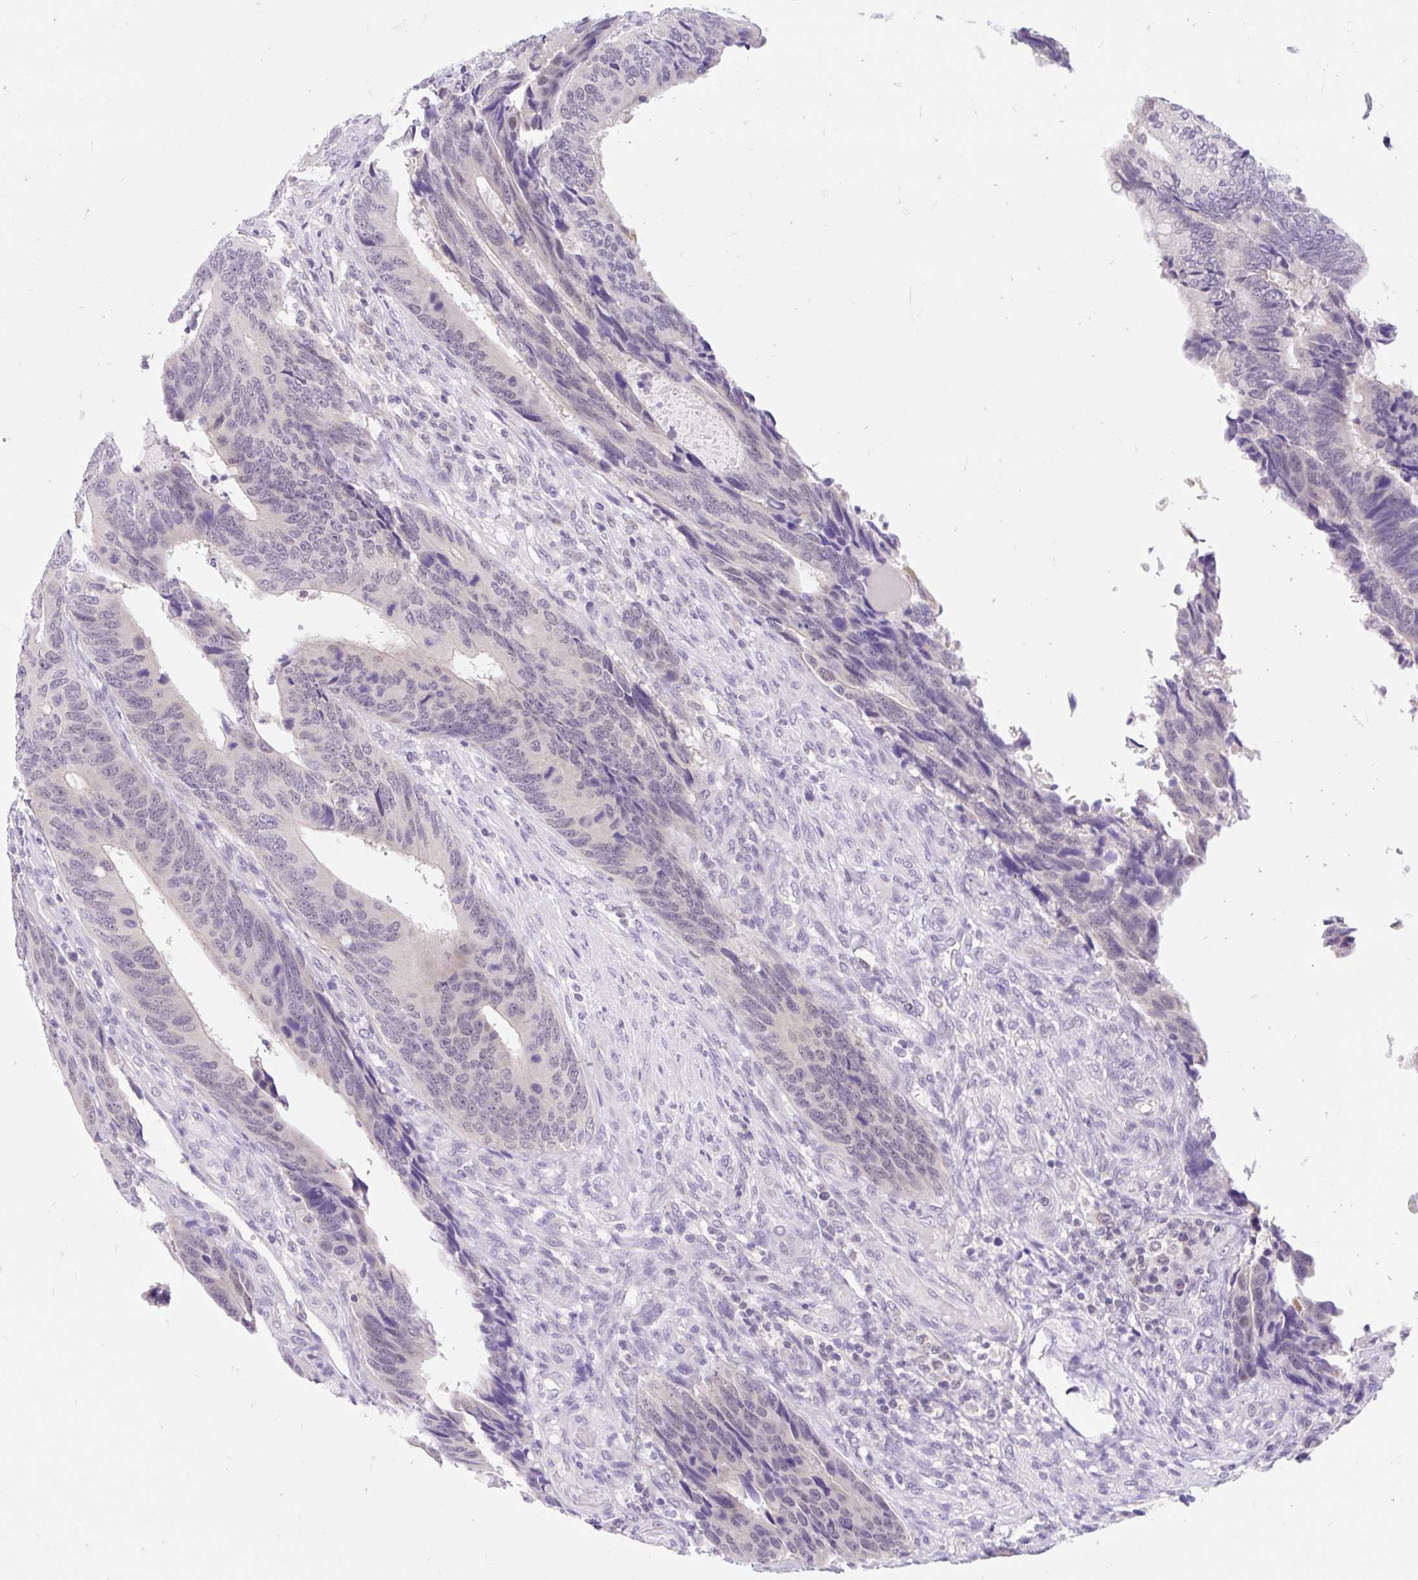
{"staining": {"intensity": "negative", "quantity": "none", "location": "none"}, "tissue": "colorectal cancer", "cell_type": "Tumor cells", "image_type": "cancer", "snomed": [{"axis": "morphology", "description": "Adenocarcinoma, NOS"}, {"axis": "topography", "description": "Colon"}], "caption": "Tumor cells are negative for brown protein staining in colorectal cancer (adenocarcinoma).", "gene": "ITPK1", "patient": {"sex": "male", "age": 87}}